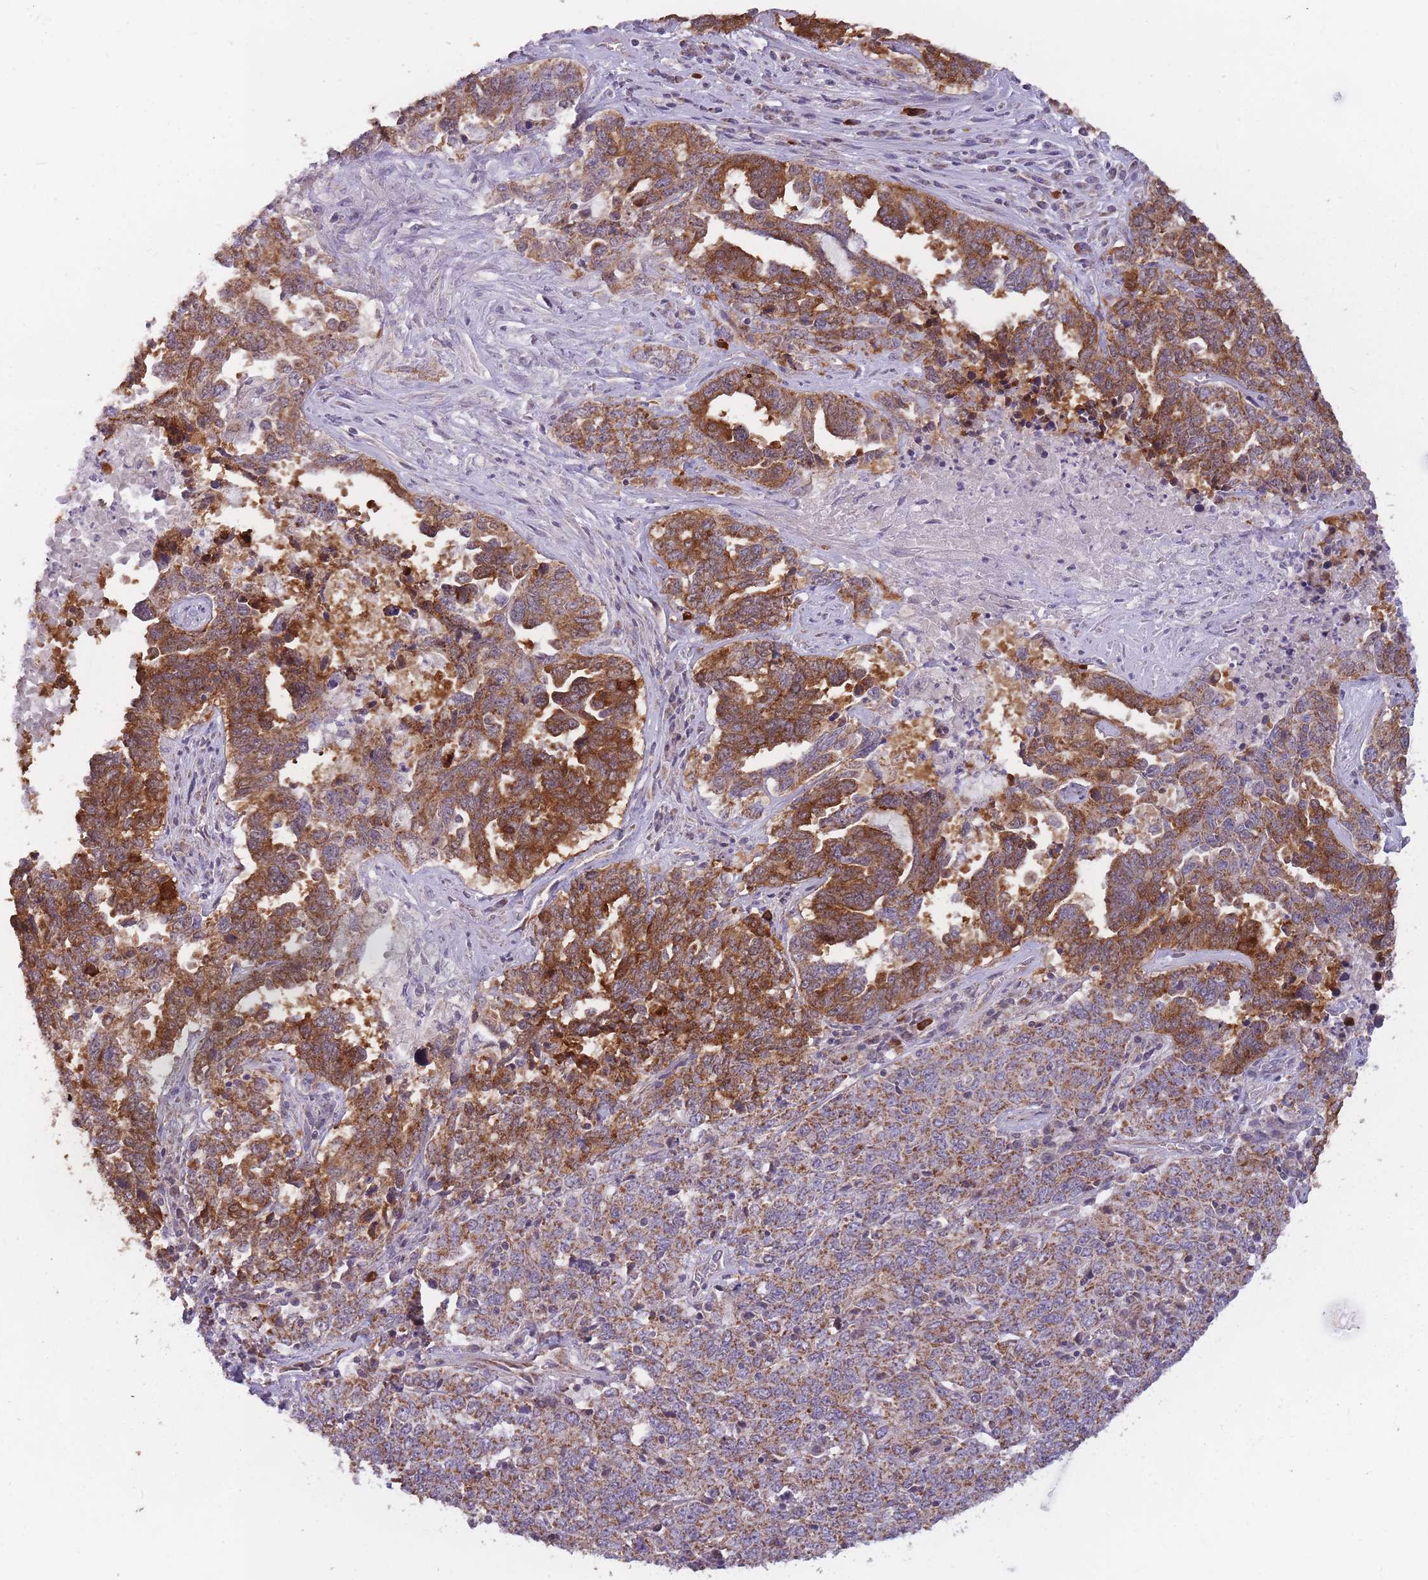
{"staining": {"intensity": "strong", "quantity": ">75%", "location": "cytoplasmic/membranous"}, "tissue": "ovarian cancer", "cell_type": "Tumor cells", "image_type": "cancer", "snomed": [{"axis": "morphology", "description": "Carcinoma, endometroid"}, {"axis": "topography", "description": "Ovary"}], "caption": "Immunohistochemical staining of human ovarian cancer shows strong cytoplasmic/membranous protein staining in approximately >75% of tumor cells.", "gene": "MRPS18C", "patient": {"sex": "female", "age": 62}}